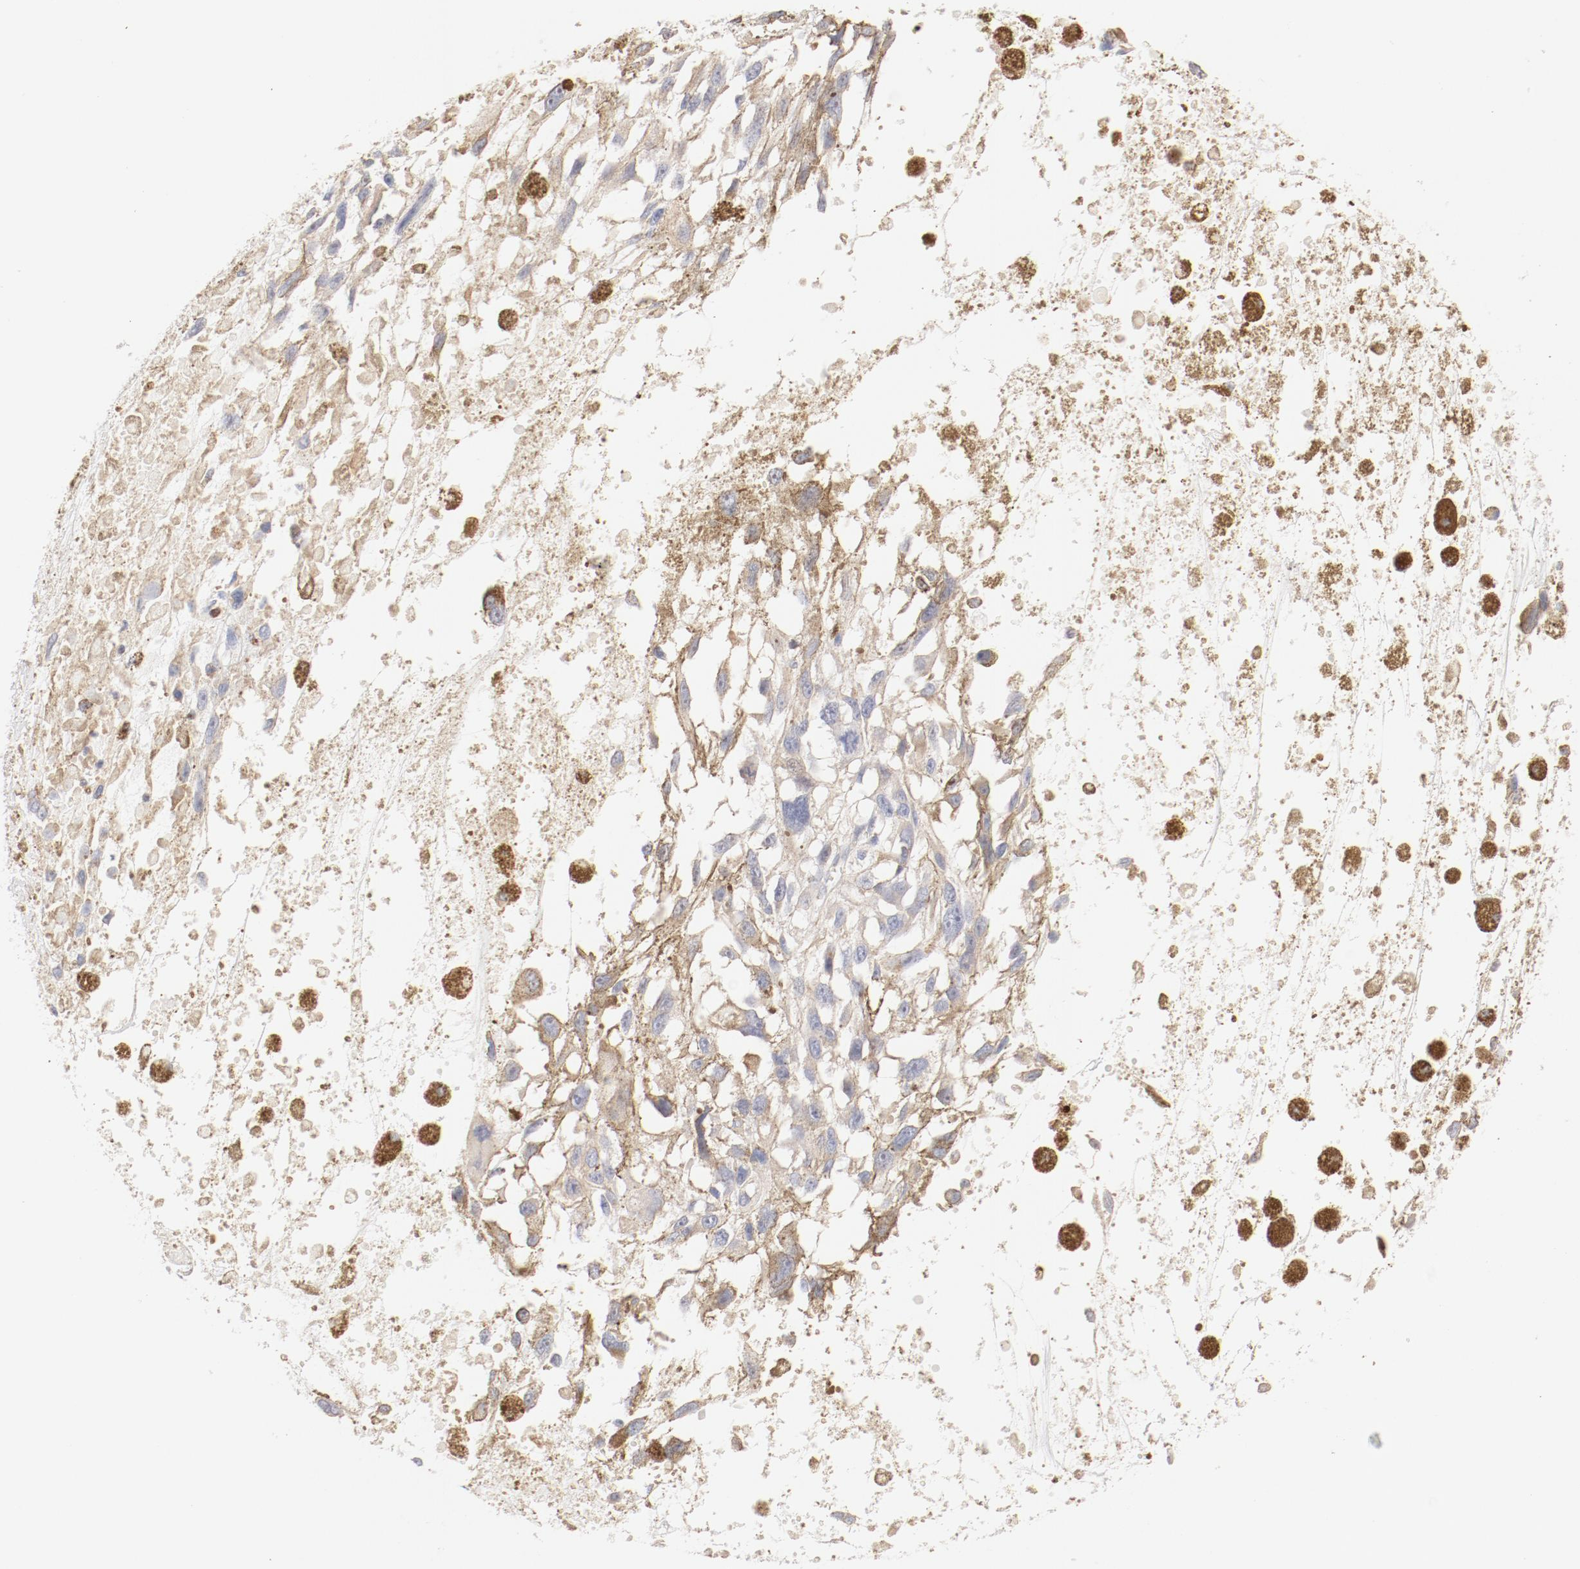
{"staining": {"intensity": "negative", "quantity": "none", "location": "none"}, "tissue": "melanoma", "cell_type": "Tumor cells", "image_type": "cancer", "snomed": [{"axis": "morphology", "description": "Malignant melanoma, Metastatic site"}, {"axis": "topography", "description": "Lymph node"}], "caption": "Immunohistochemistry image of malignant melanoma (metastatic site) stained for a protein (brown), which displays no staining in tumor cells. (Brightfield microscopy of DAB (3,3'-diaminobenzidine) immunohistochemistry at high magnification).", "gene": "CTSH", "patient": {"sex": "male", "age": 59}}